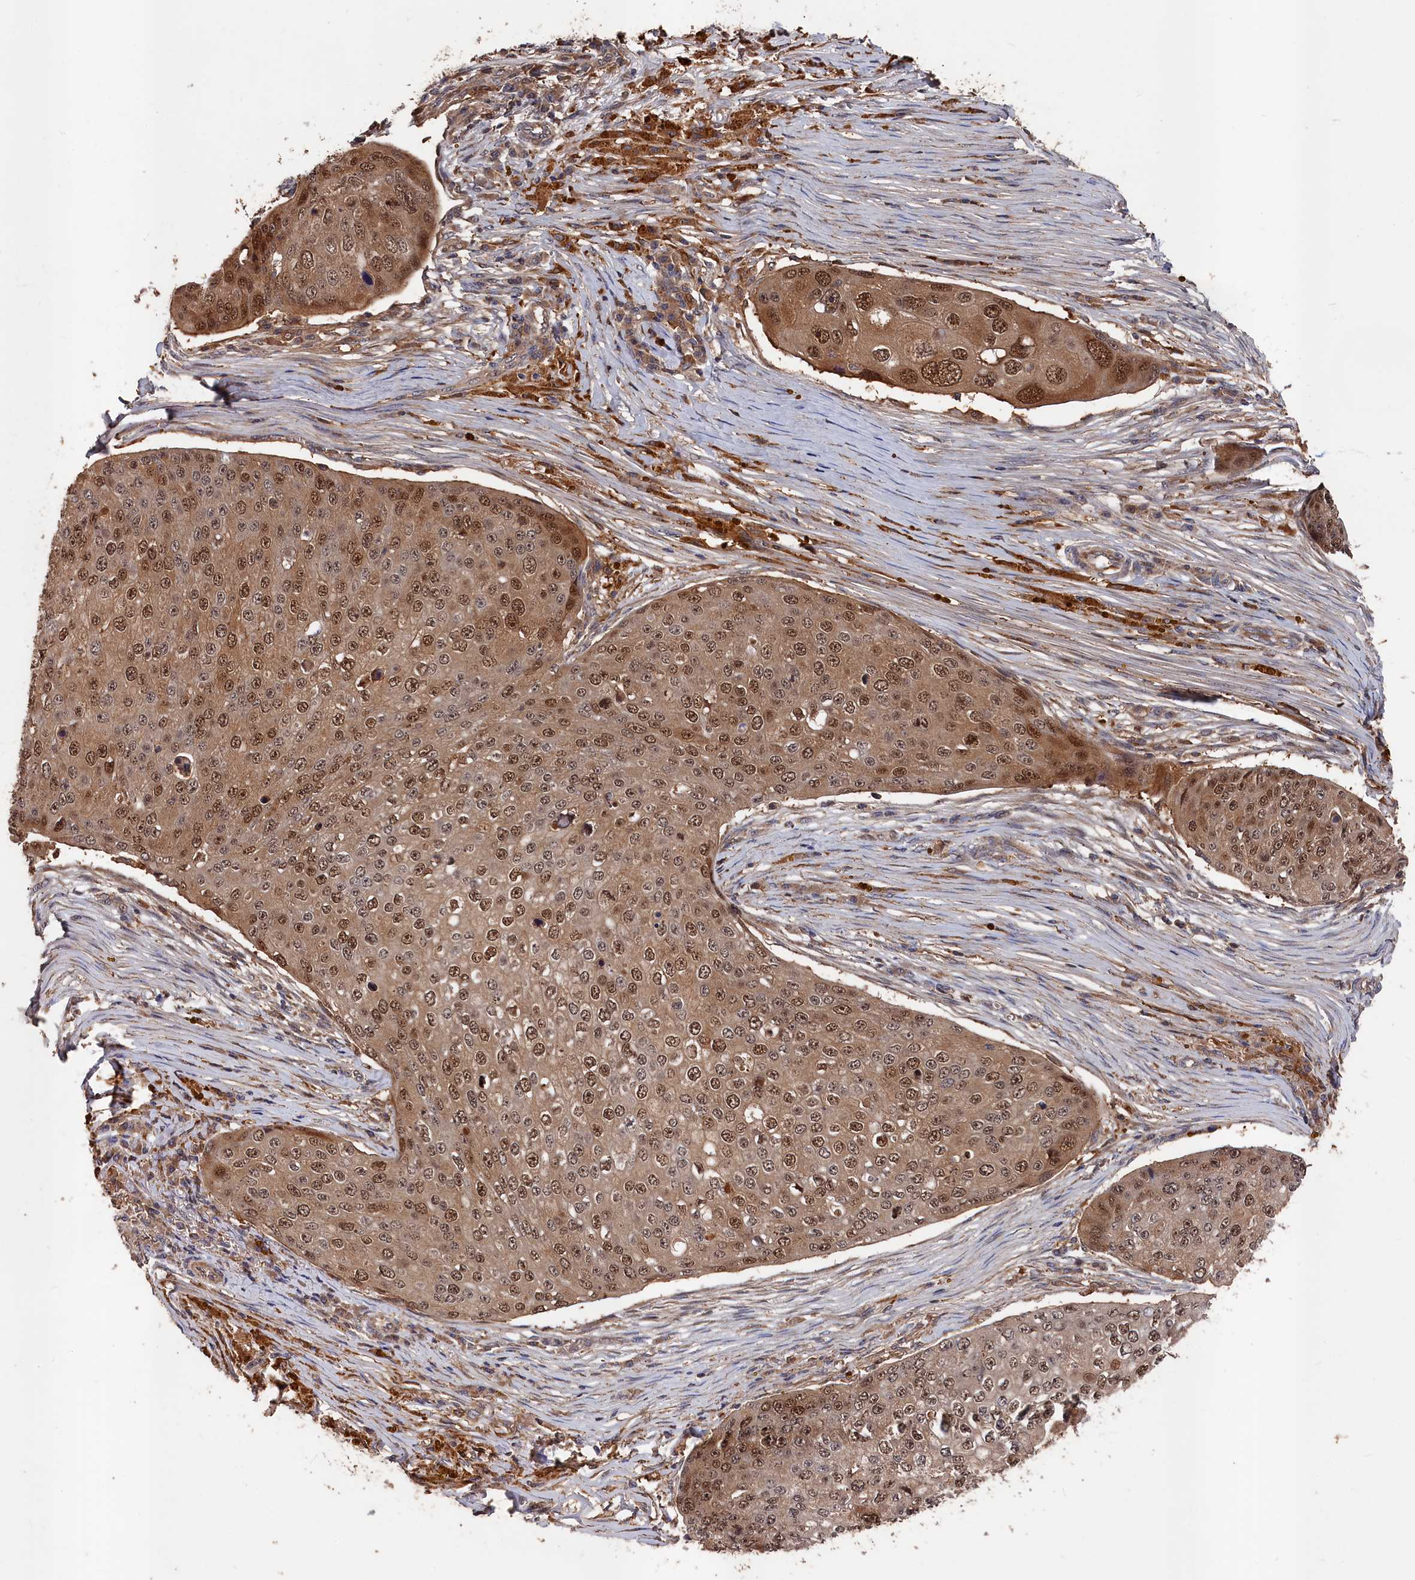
{"staining": {"intensity": "moderate", "quantity": ">75%", "location": "nuclear"}, "tissue": "skin cancer", "cell_type": "Tumor cells", "image_type": "cancer", "snomed": [{"axis": "morphology", "description": "Squamous cell carcinoma, NOS"}, {"axis": "topography", "description": "Skin"}], "caption": "DAB immunohistochemical staining of skin cancer (squamous cell carcinoma) exhibits moderate nuclear protein expression in about >75% of tumor cells.", "gene": "RMI2", "patient": {"sex": "male", "age": 71}}